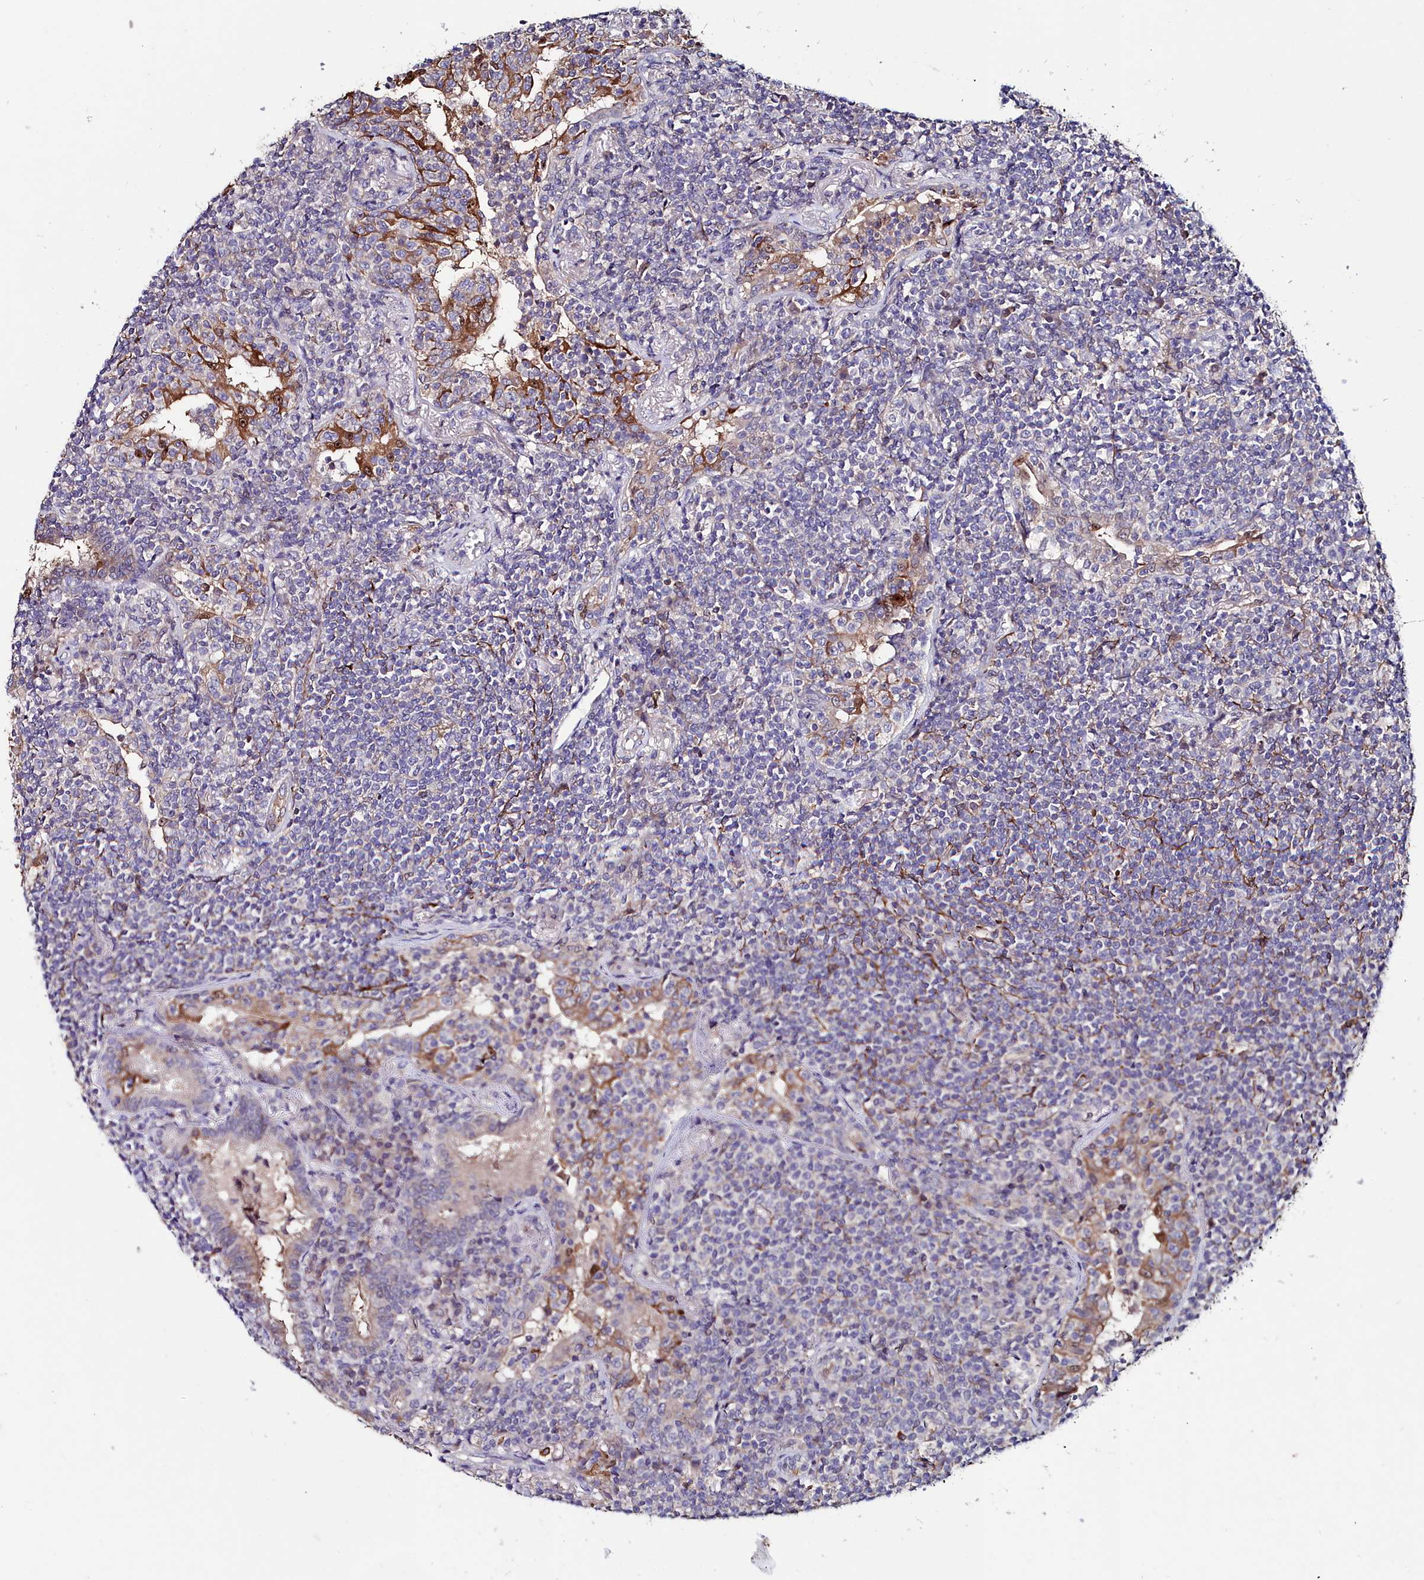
{"staining": {"intensity": "negative", "quantity": "none", "location": "none"}, "tissue": "lymphoma", "cell_type": "Tumor cells", "image_type": "cancer", "snomed": [{"axis": "morphology", "description": "Malignant lymphoma, non-Hodgkin's type, Low grade"}, {"axis": "topography", "description": "Lung"}], "caption": "Image shows no protein positivity in tumor cells of malignant lymphoma, non-Hodgkin's type (low-grade) tissue. (DAB (3,3'-diaminobenzidine) immunohistochemistry, high magnification).", "gene": "AMBRA1", "patient": {"sex": "female", "age": 71}}